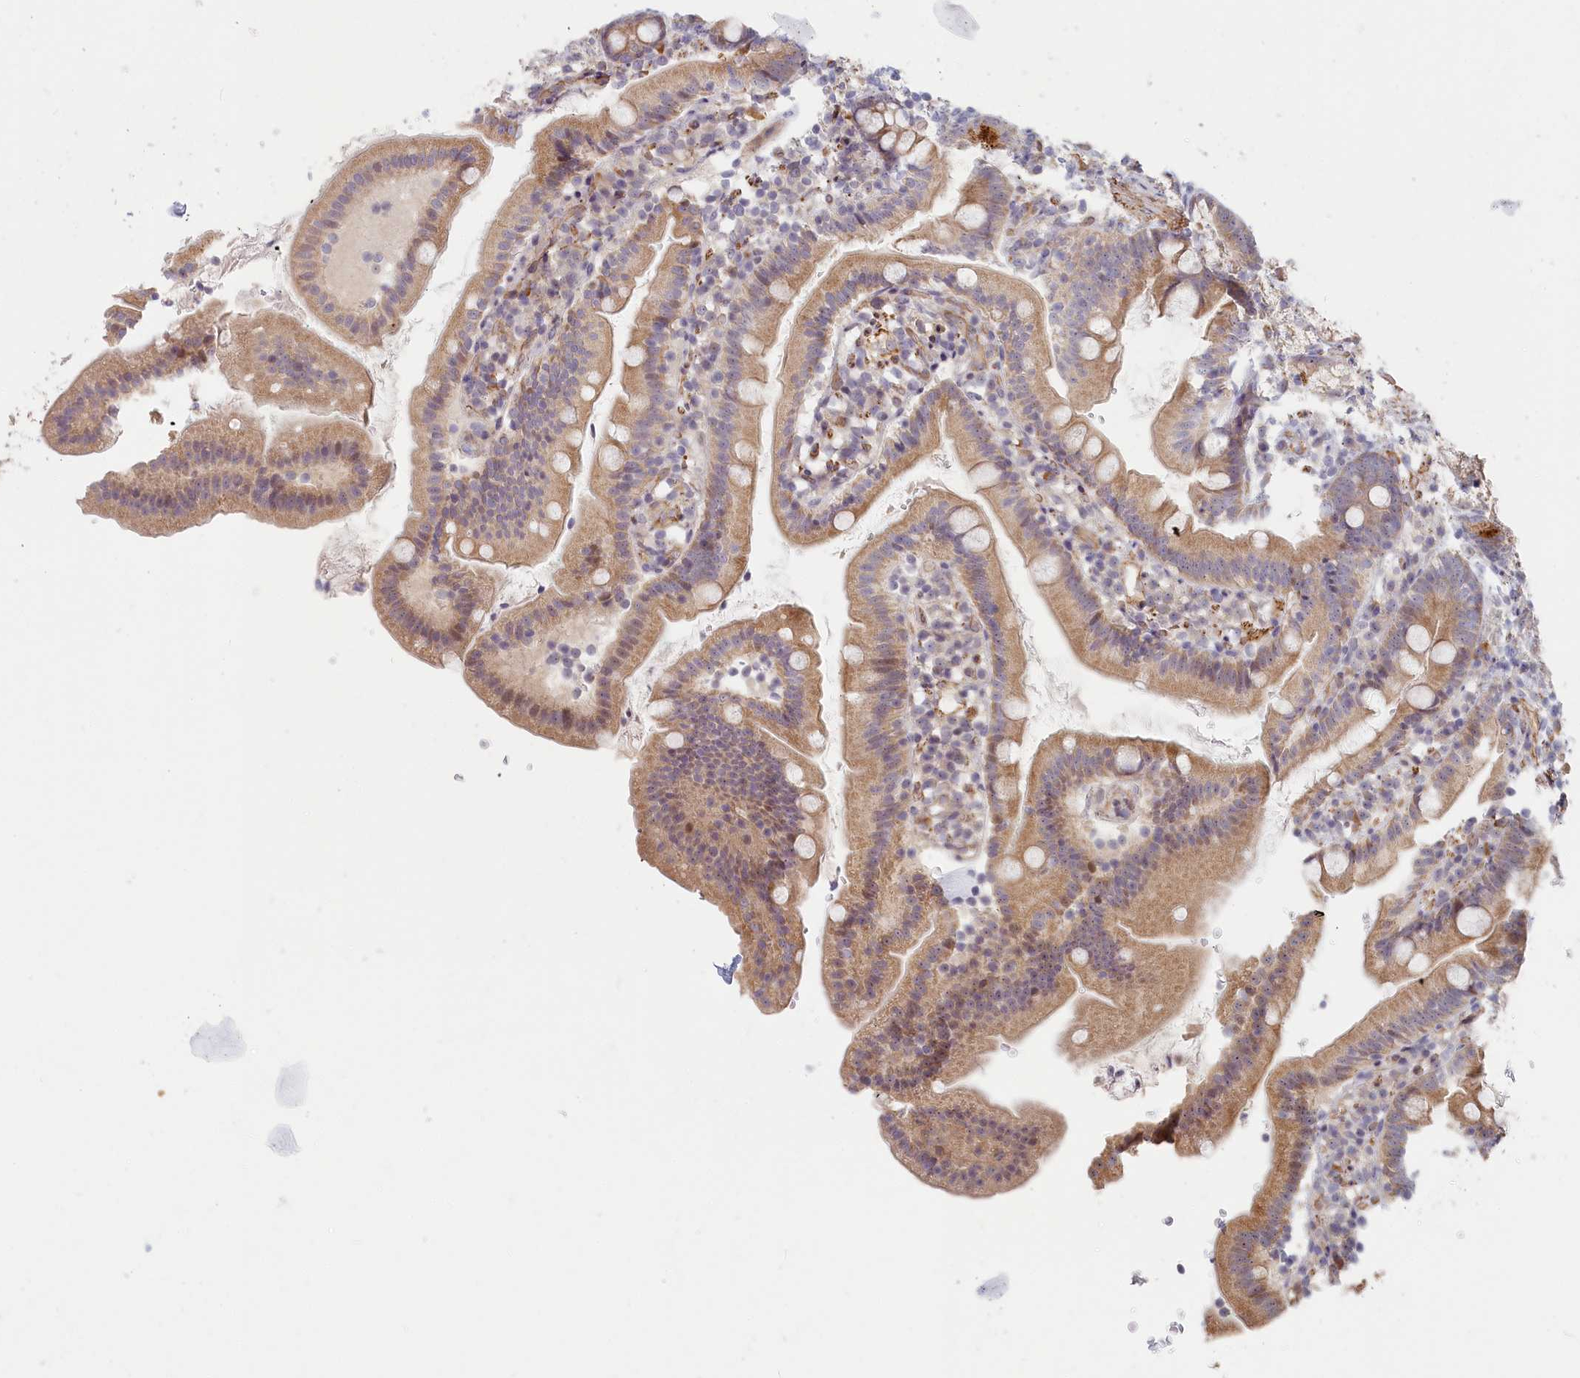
{"staining": {"intensity": "moderate", "quantity": ">75%", "location": "cytoplasmic/membranous"}, "tissue": "duodenum", "cell_type": "Glandular cells", "image_type": "normal", "snomed": [{"axis": "morphology", "description": "Normal tissue, NOS"}, {"axis": "topography", "description": "Duodenum"}], "caption": "A high-resolution photomicrograph shows immunohistochemistry staining of unremarkable duodenum, which shows moderate cytoplasmic/membranous staining in approximately >75% of glandular cells. (brown staining indicates protein expression, while blue staining denotes nuclei).", "gene": "INTS4", "patient": {"sex": "female", "age": 67}}